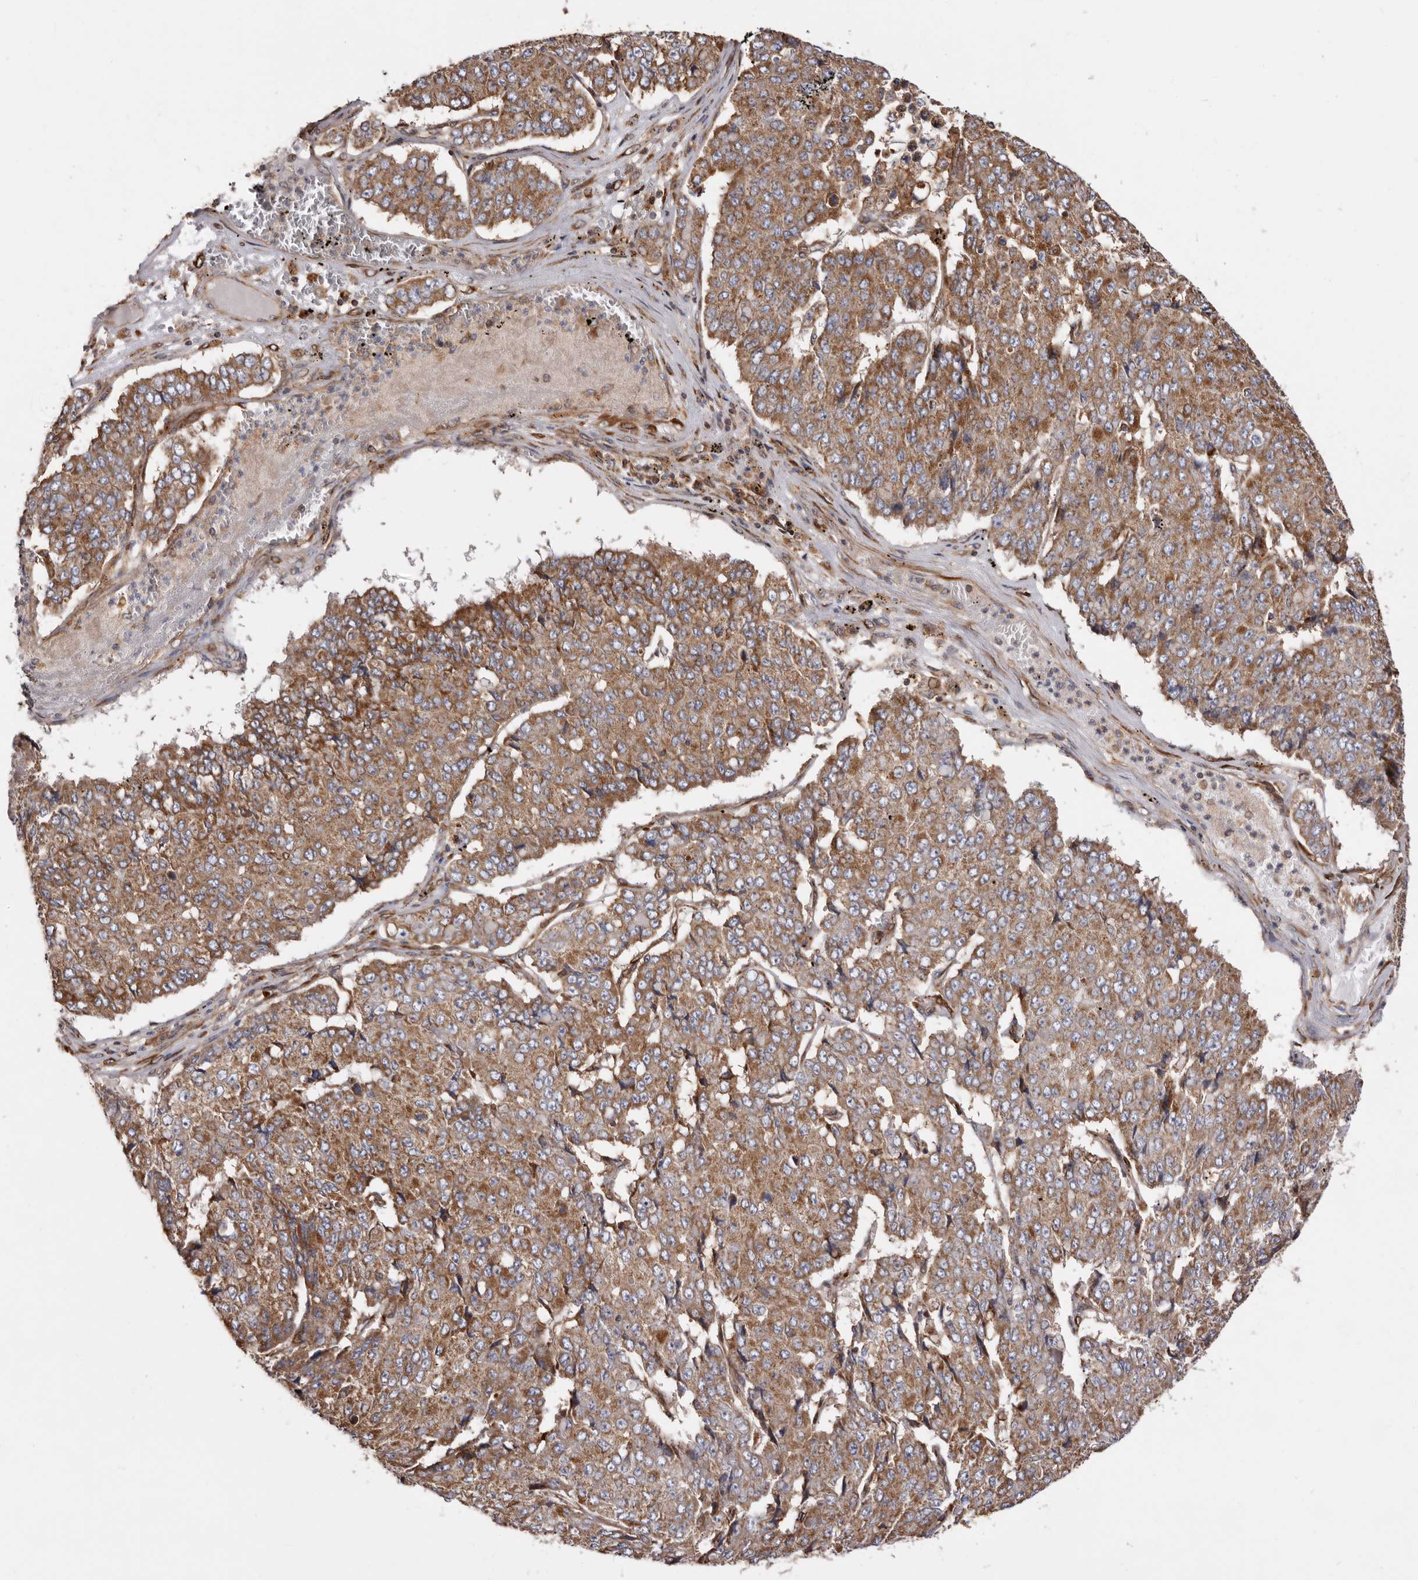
{"staining": {"intensity": "moderate", "quantity": ">75%", "location": "cytoplasmic/membranous"}, "tissue": "pancreatic cancer", "cell_type": "Tumor cells", "image_type": "cancer", "snomed": [{"axis": "morphology", "description": "Adenocarcinoma, NOS"}, {"axis": "topography", "description": "Pancreas"}], "caption": "Brown immunohistochemical staining in human pancreatic cancer (adenocarcinoma) exhibits moderate cytoplasmic/membranous positivity in approximately >75% of tumor cells.", "gene": "COQ8B", "patient": {"sex": "male", "age": 50}}